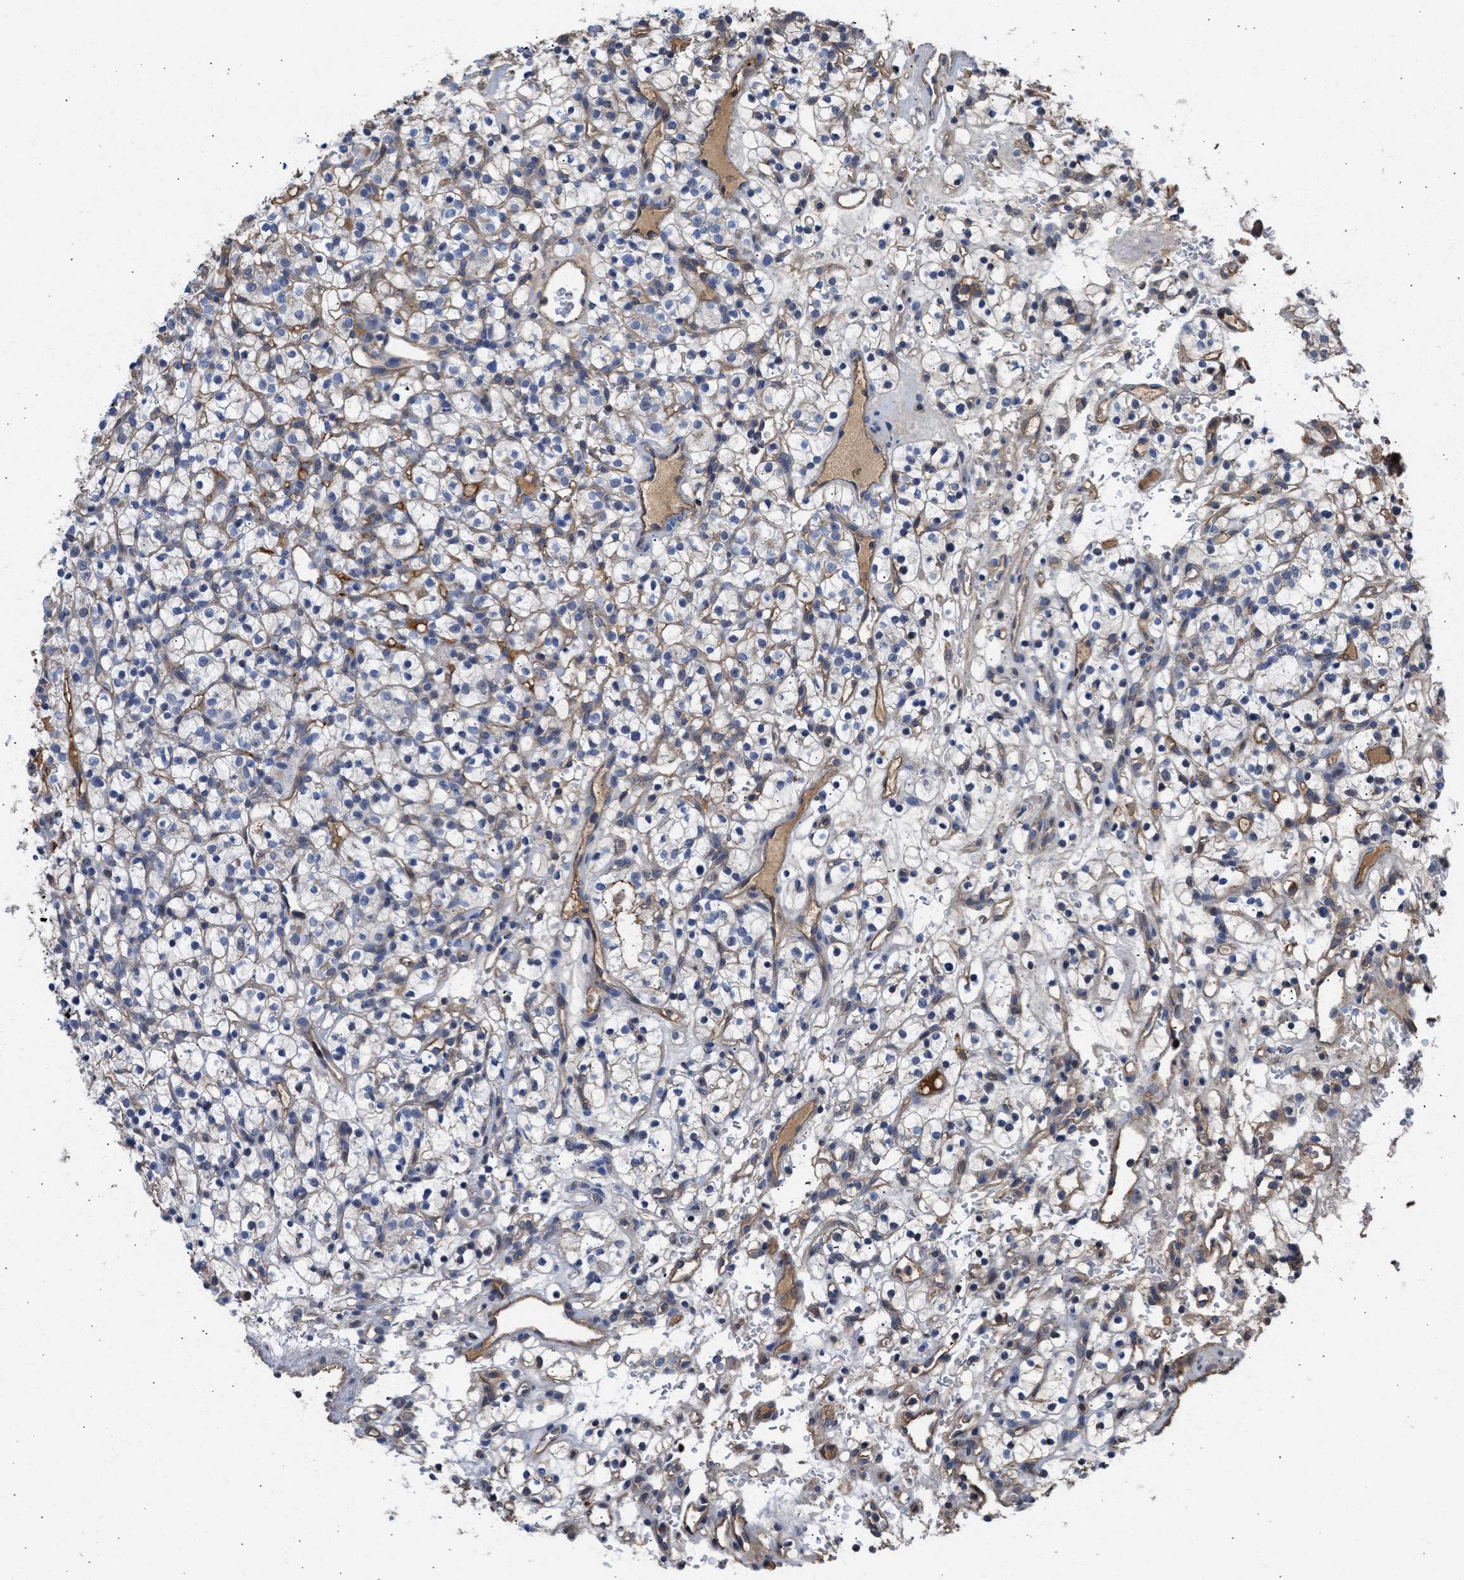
{"staining": {"intensity": "negative", "quantity": "none", "location": "none"}, "tissue": "renal cancer", "cell_type": "Tumor cells", "image_type": "cancer", "snomed": [{"axis": "morphology", "description": "Adenocarcinoma, NOS"}, {"axis": "topography", "description": "Kidney"}], "caption": "Renal cancer (adenocarcinoma) was stained to show a protein in brown. There is no significant expression in tumor cells.", "gene": "MAS1L", "patient": {"sex": "female", "age": 57}}